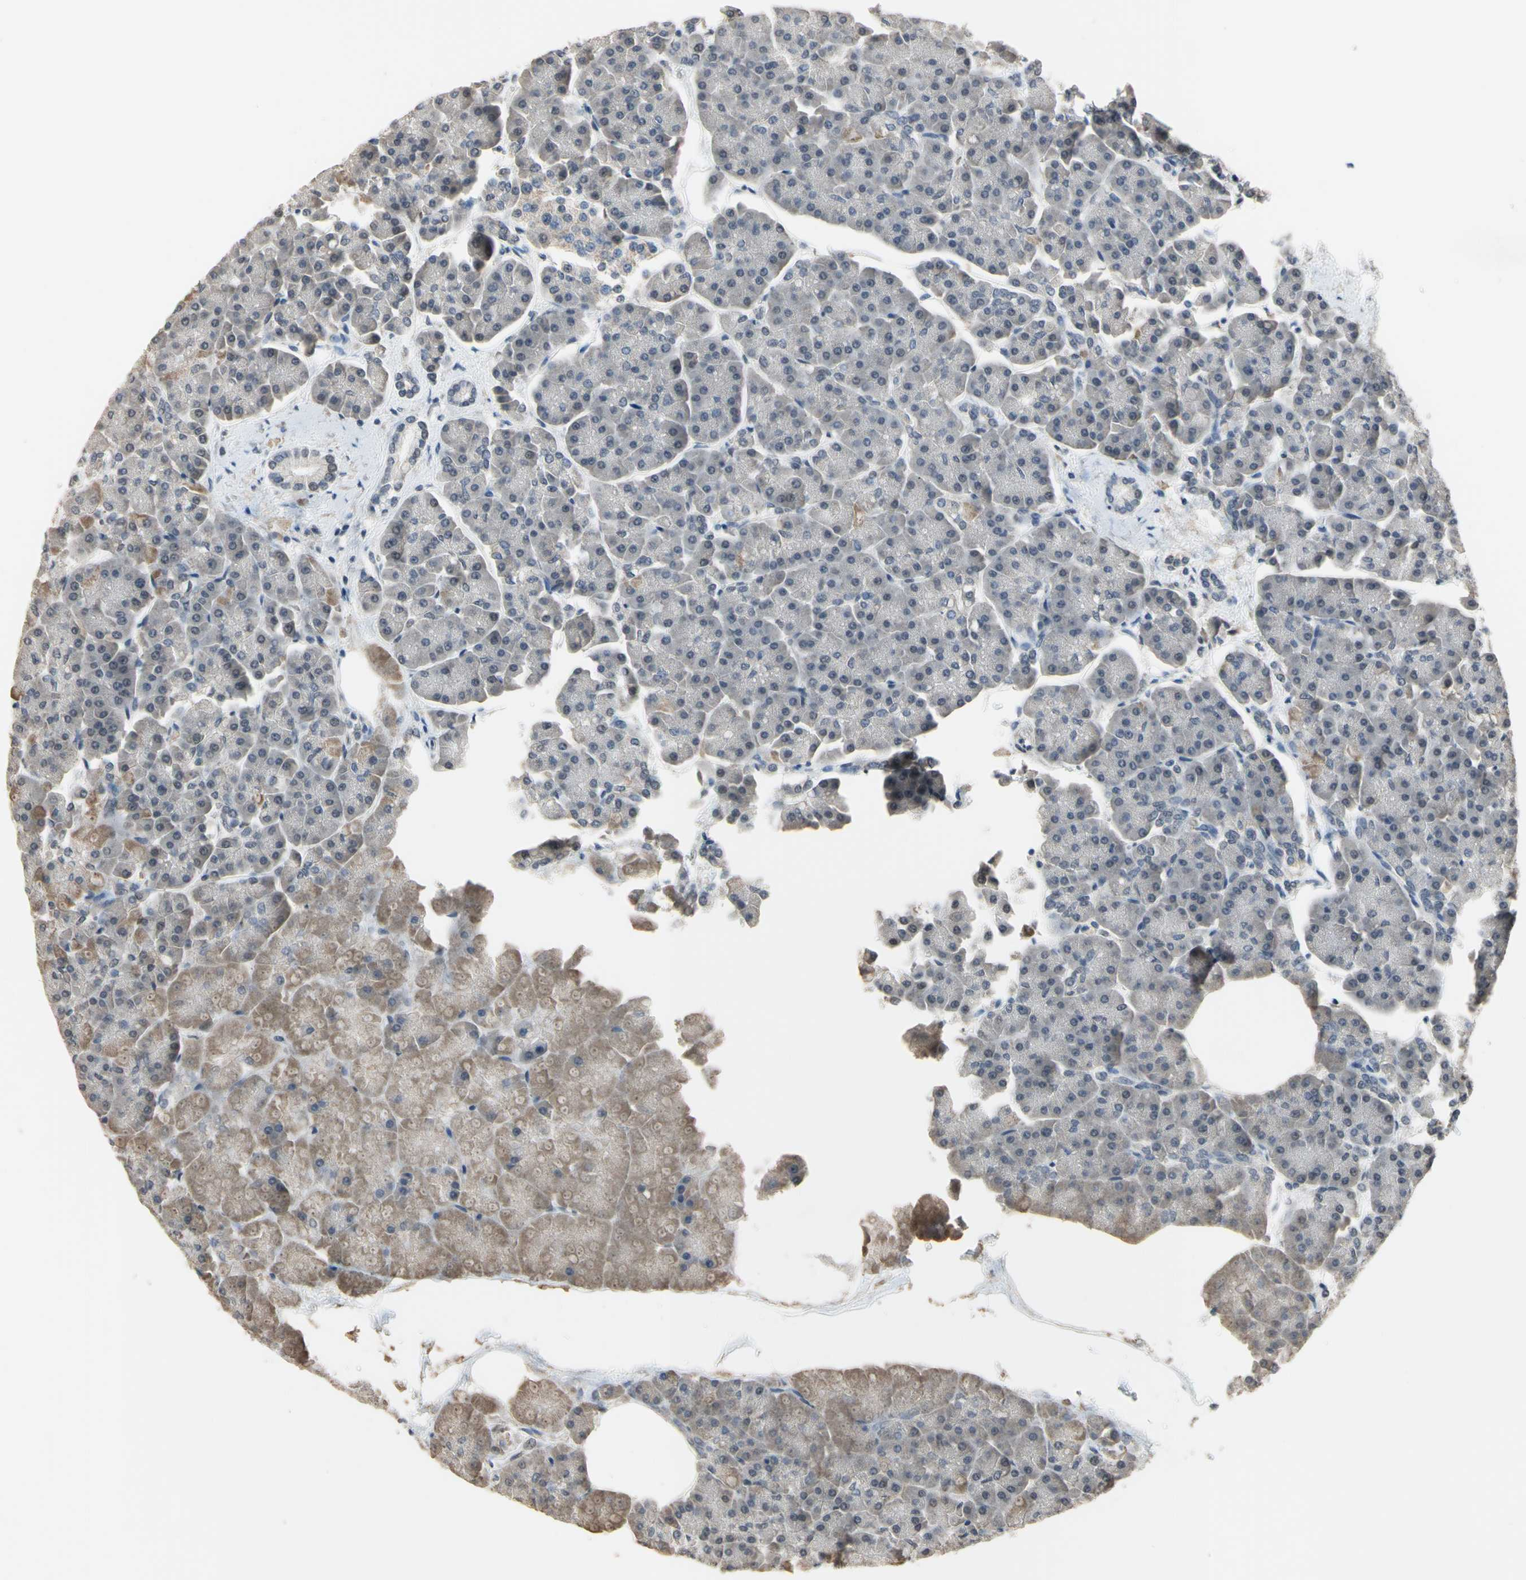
{"staining": {"intensity": "negative", "quantity": "none", "location": "none"}, "tissue": "pancreas", "cell_type": "Exocrine glandular cells", "image_type": "normal", "snomed": [{"axis": "morphology", "description": "Normal tissue, NOS"}, {"axis": "topography", "description": "Pancreas"}], "caption": "This is an IHC photomicrograph of unremarkable pancreas. There is no staining in exocrine glandular cells.", "gene": "ZNF174", "patient": {"sex": "female", "age": 70}}